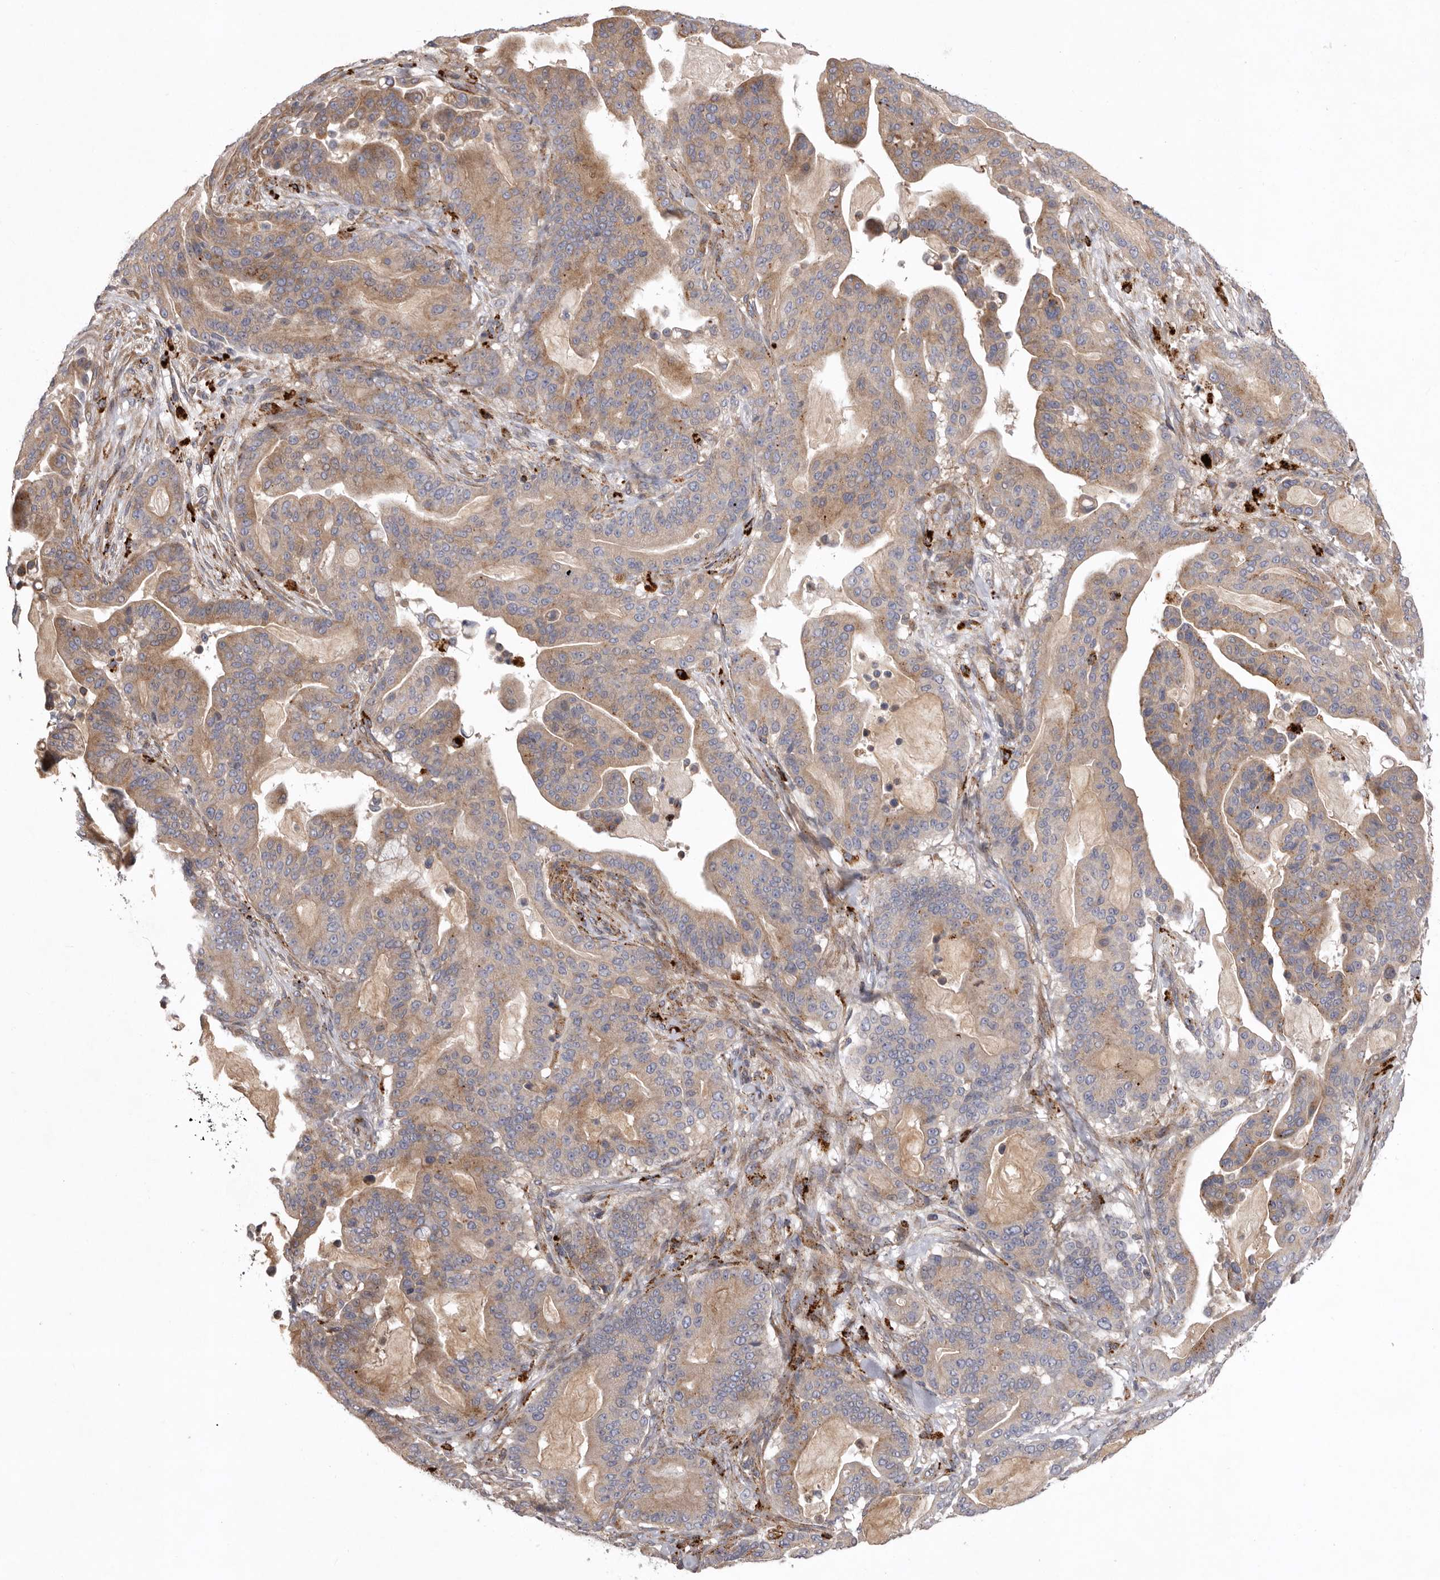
{"staining": {"intensity": "weak", "quantity": ">75%", "location": "cytoplasmic/membranous"}, "tissue": "pancreatic cancer", "cell_type": "Tumor cells", "image_type": "cancer", "snomed": [{"axis": "morphology", "description": "Adenocarcinoma, NOS"}, {"axis": "topography", "description": "Pancreas"}], "caption": "Immunohistochemistry (IHC) micrograph of human adenocarcinoma (pancreatic) stained for a protein (brown), which demonstrates low levels of weak cytoplasmic/membranous staining in approximately >75% of tumor cells.", "gene": "WDR47", "patient": {"sex": "male", "age": 63}}